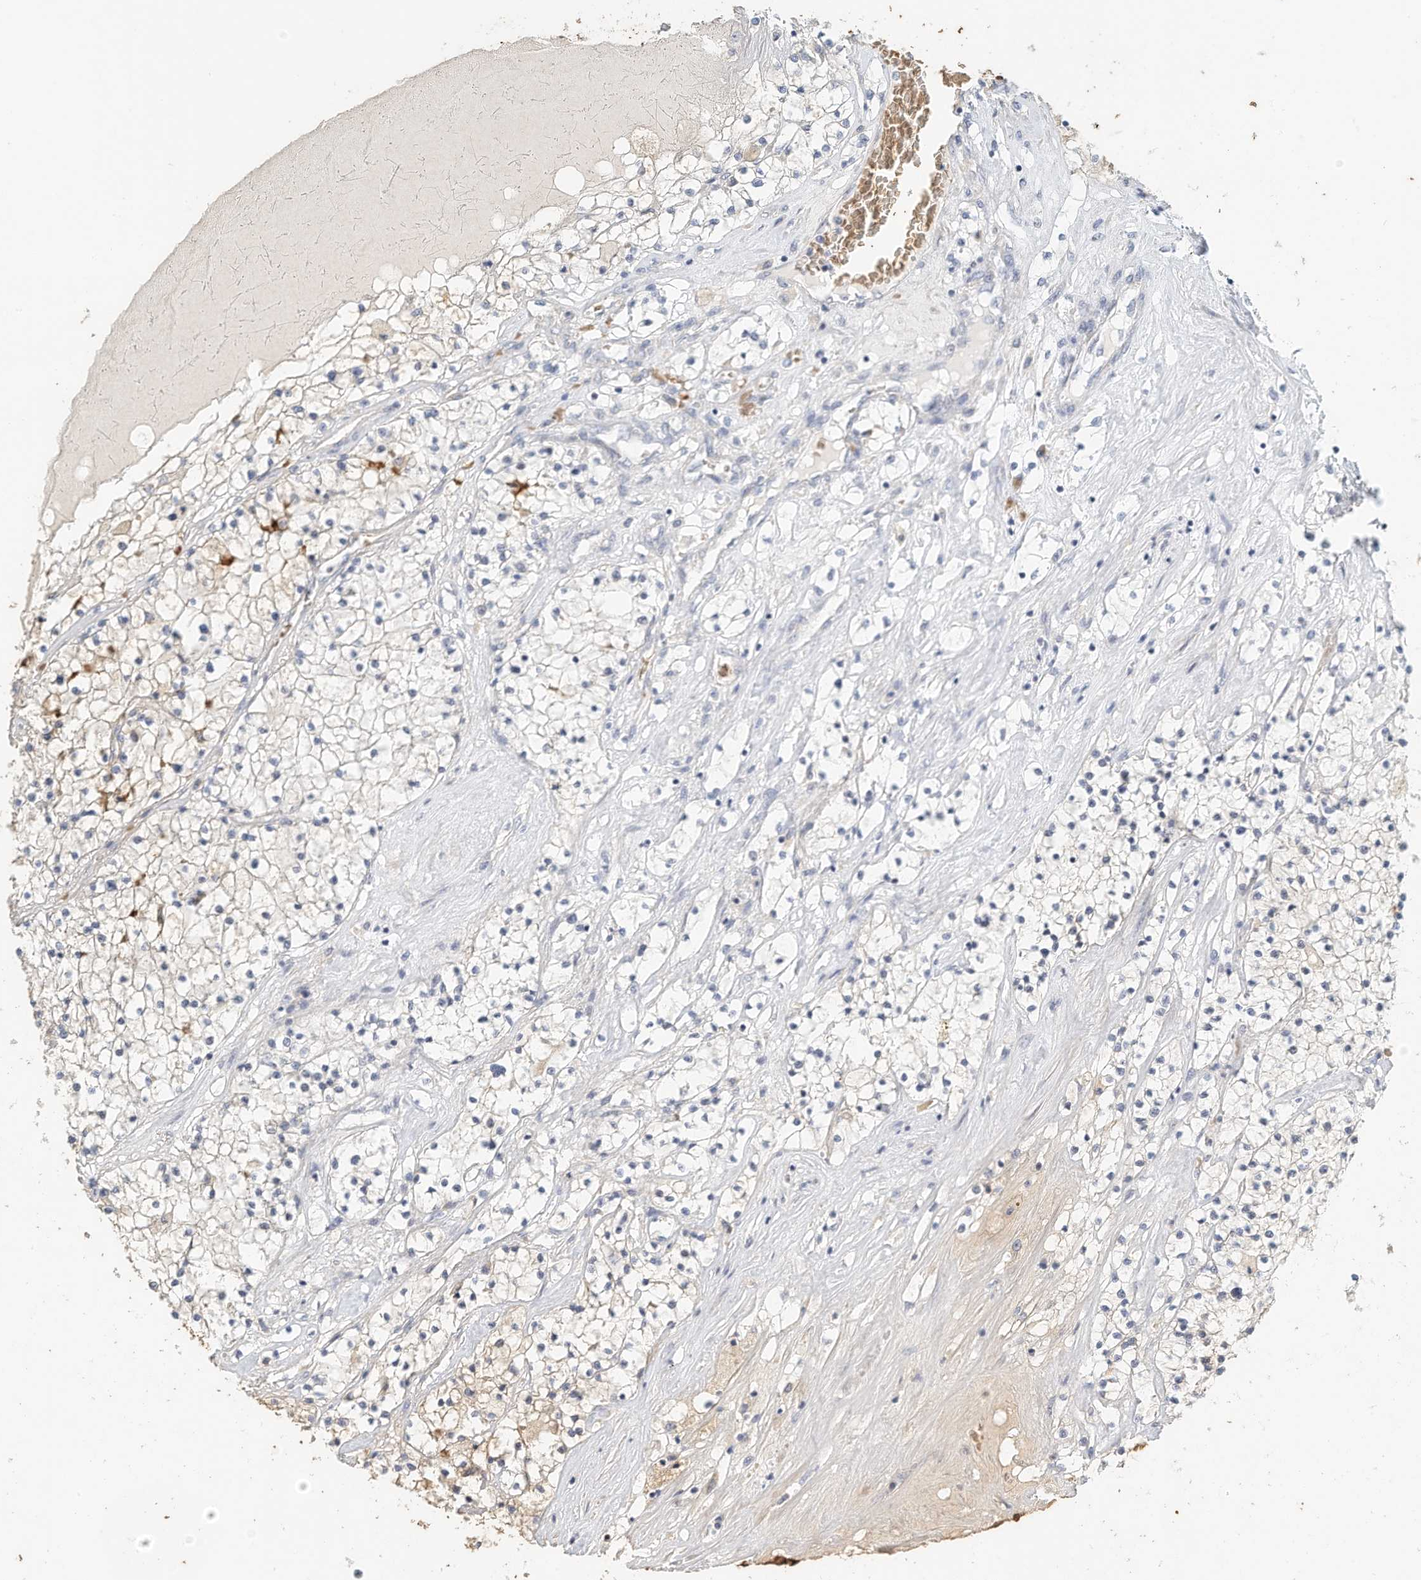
{"staining": {"intensity": "negative", "quantity": "none", "location": "none"}, "tissue": "renal cancer", "cell_type": "Tumor cells", "image_type": "cancer", "snomed": [{"axis": "morphology", "description": "Normal tissue, NOS"}, {"axis": "morphology", "description": "Adenocarcinoma, NOS"}, {"axis": "topography", "description": "Kidney"}], "caption": "High magnification brightfield microscopy of adenocarcinoma (renal) stained with DAB (3,3'-diaminobenzidine) (brown) and counterstained with hematoxylin (blue): tumor cells show no significant expression.", "gene": "RCAN3", "patient": {"sex": "male", "age": 68}}